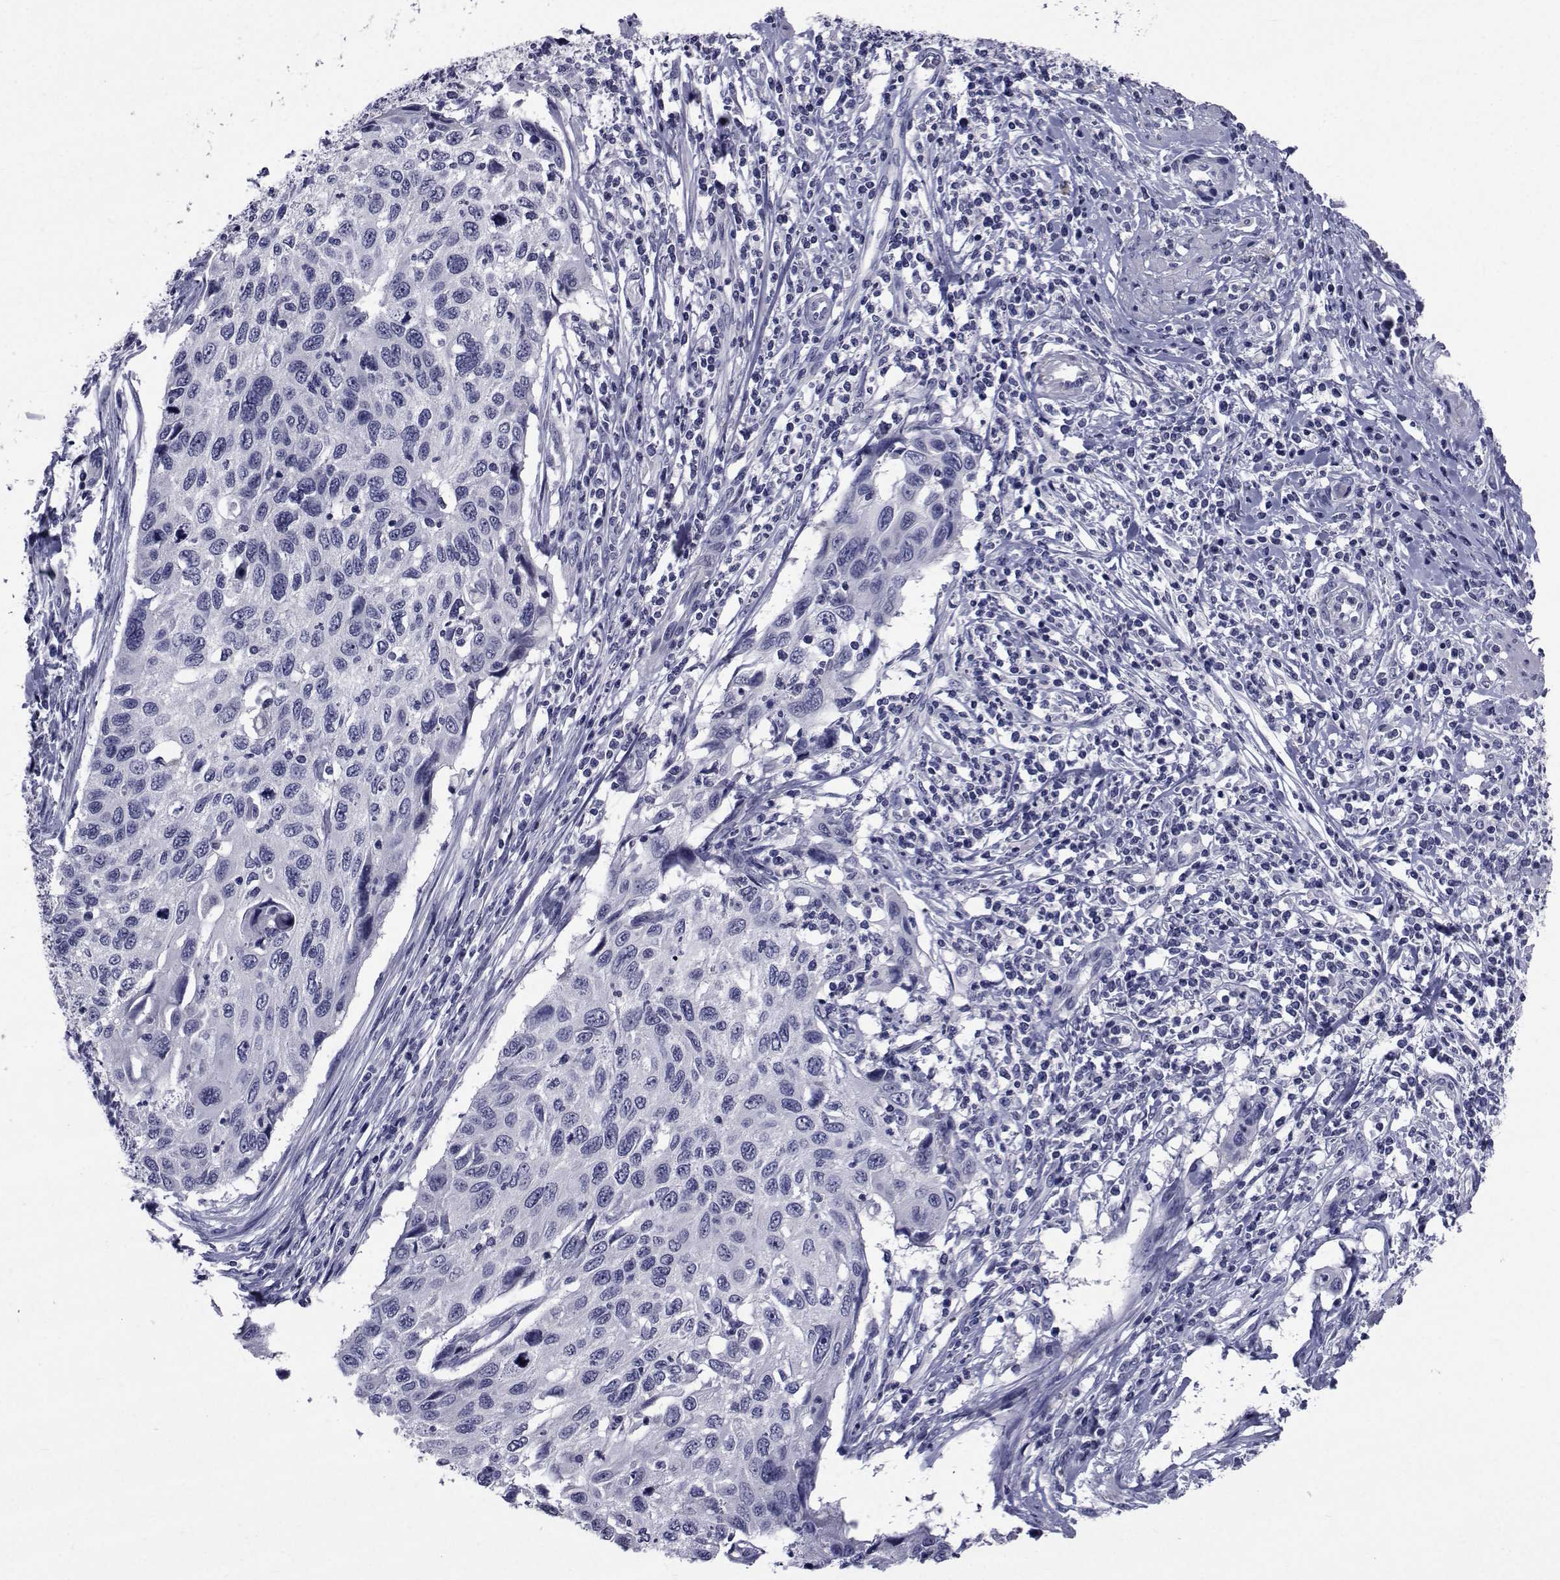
{"staining": {"intensity": "negative", "quantity": "none", "location": "none"}, "tissue": "cervical cancer", "cell_type": "Tumor cells", "image_type": "cancer", "snomed": [{"axis": "morphology", "description": "Squamous cell carcinoma, NOS"}, {"axis": "topography", "description": "Cervix"}], "caption": "Cervical cancer stained for a protein using immunohistochemistry (IHC) exhibits no expression tumor cells.", "gene": "SEMA5B", "patient": {"sex": "female", "age": 70}}